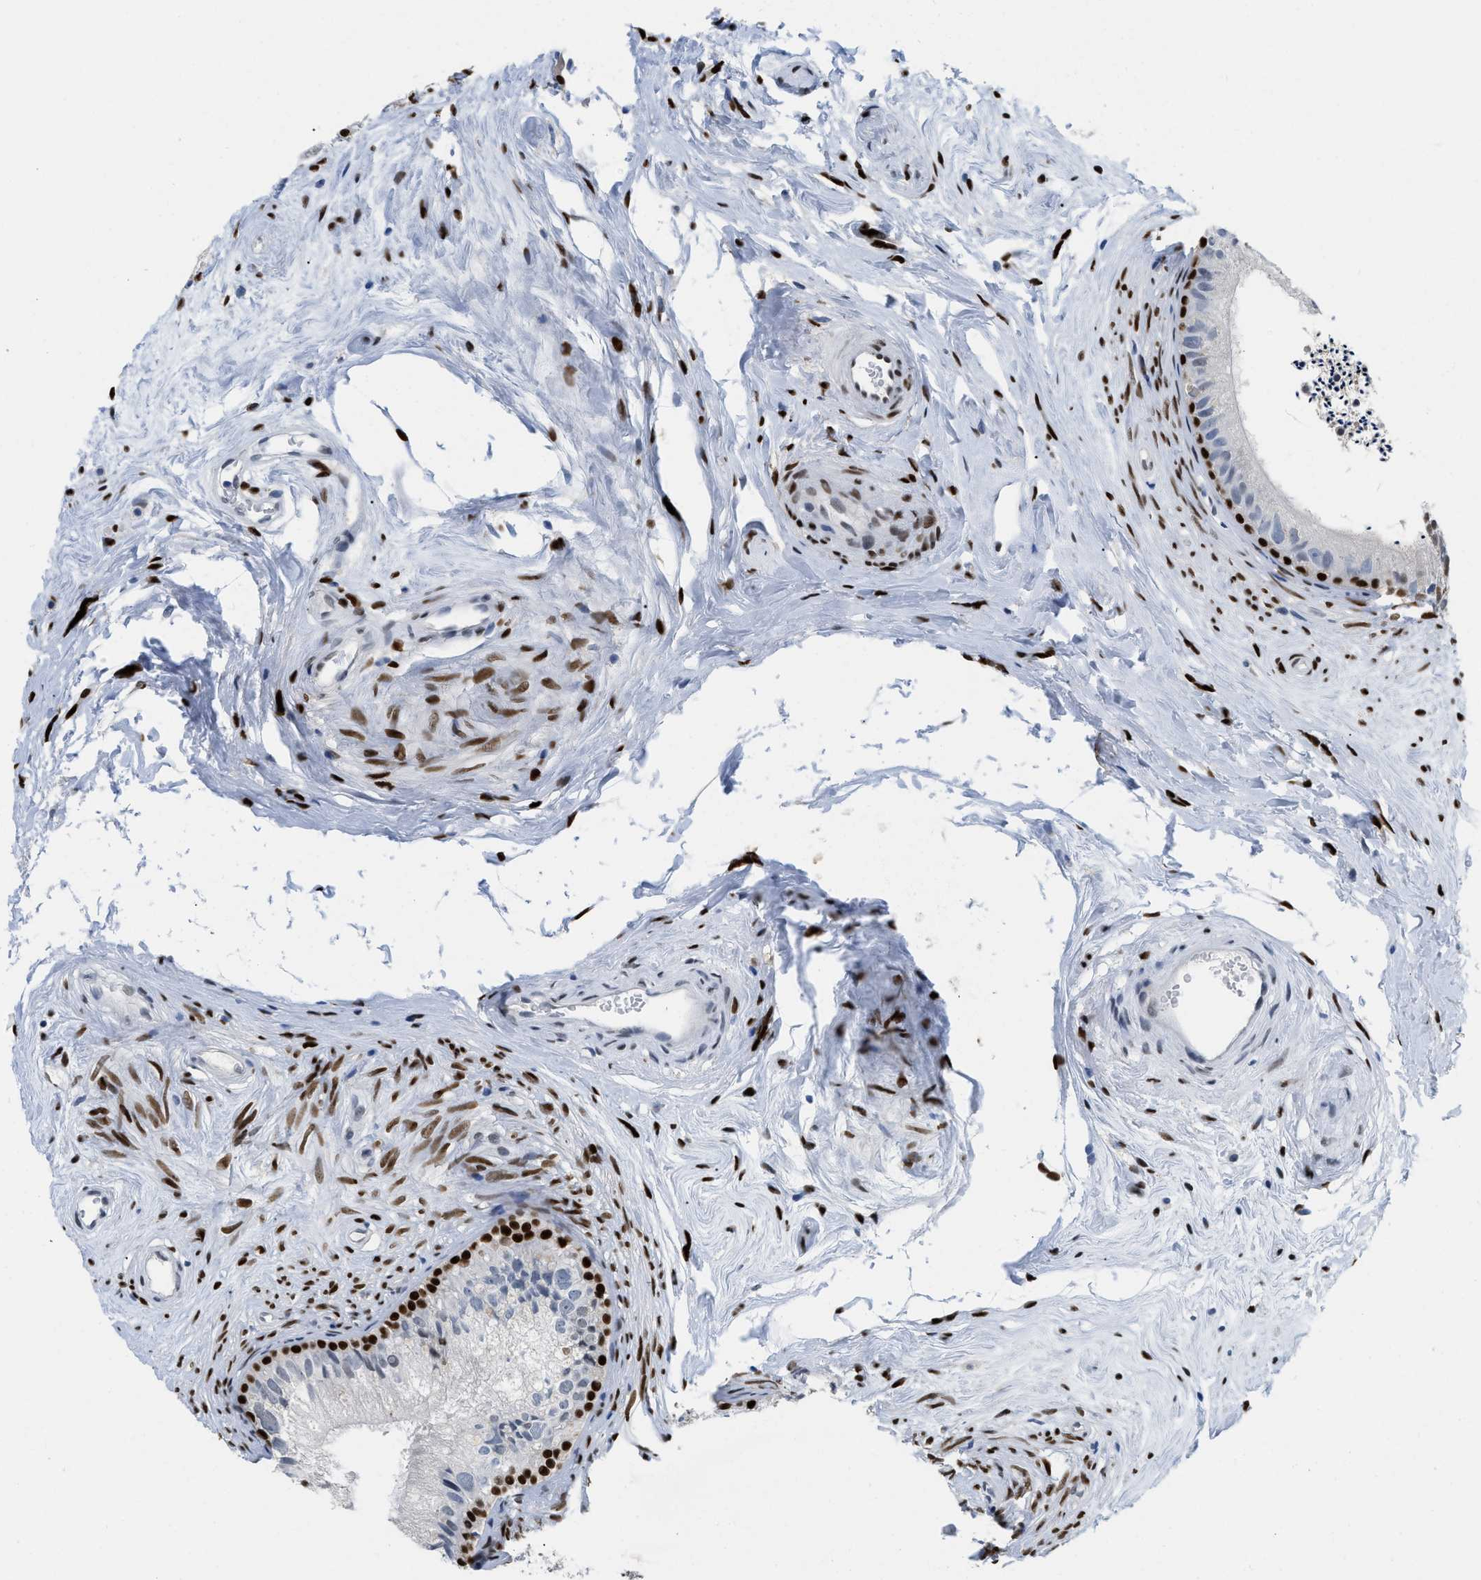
{"staining": {"intensity": "strong", "quantity": "<25%", "location": "nuclear"}, "tissue": "epididymis", "cell_type": "Glandular cells", "image_type": "normal", "snomed": [{"axis": "morphology", "description": "Normal tissue, NOS"}, {"axis": "topography", "description": "Epididymis"}], "caption": "DAB immunohistochemical staining of unremarkable epididymis reveals strong nuclear protein expression in about <25% of glandular cells.", "gene": "NFIX", "patient": {"sex": "male", "age": 56}}